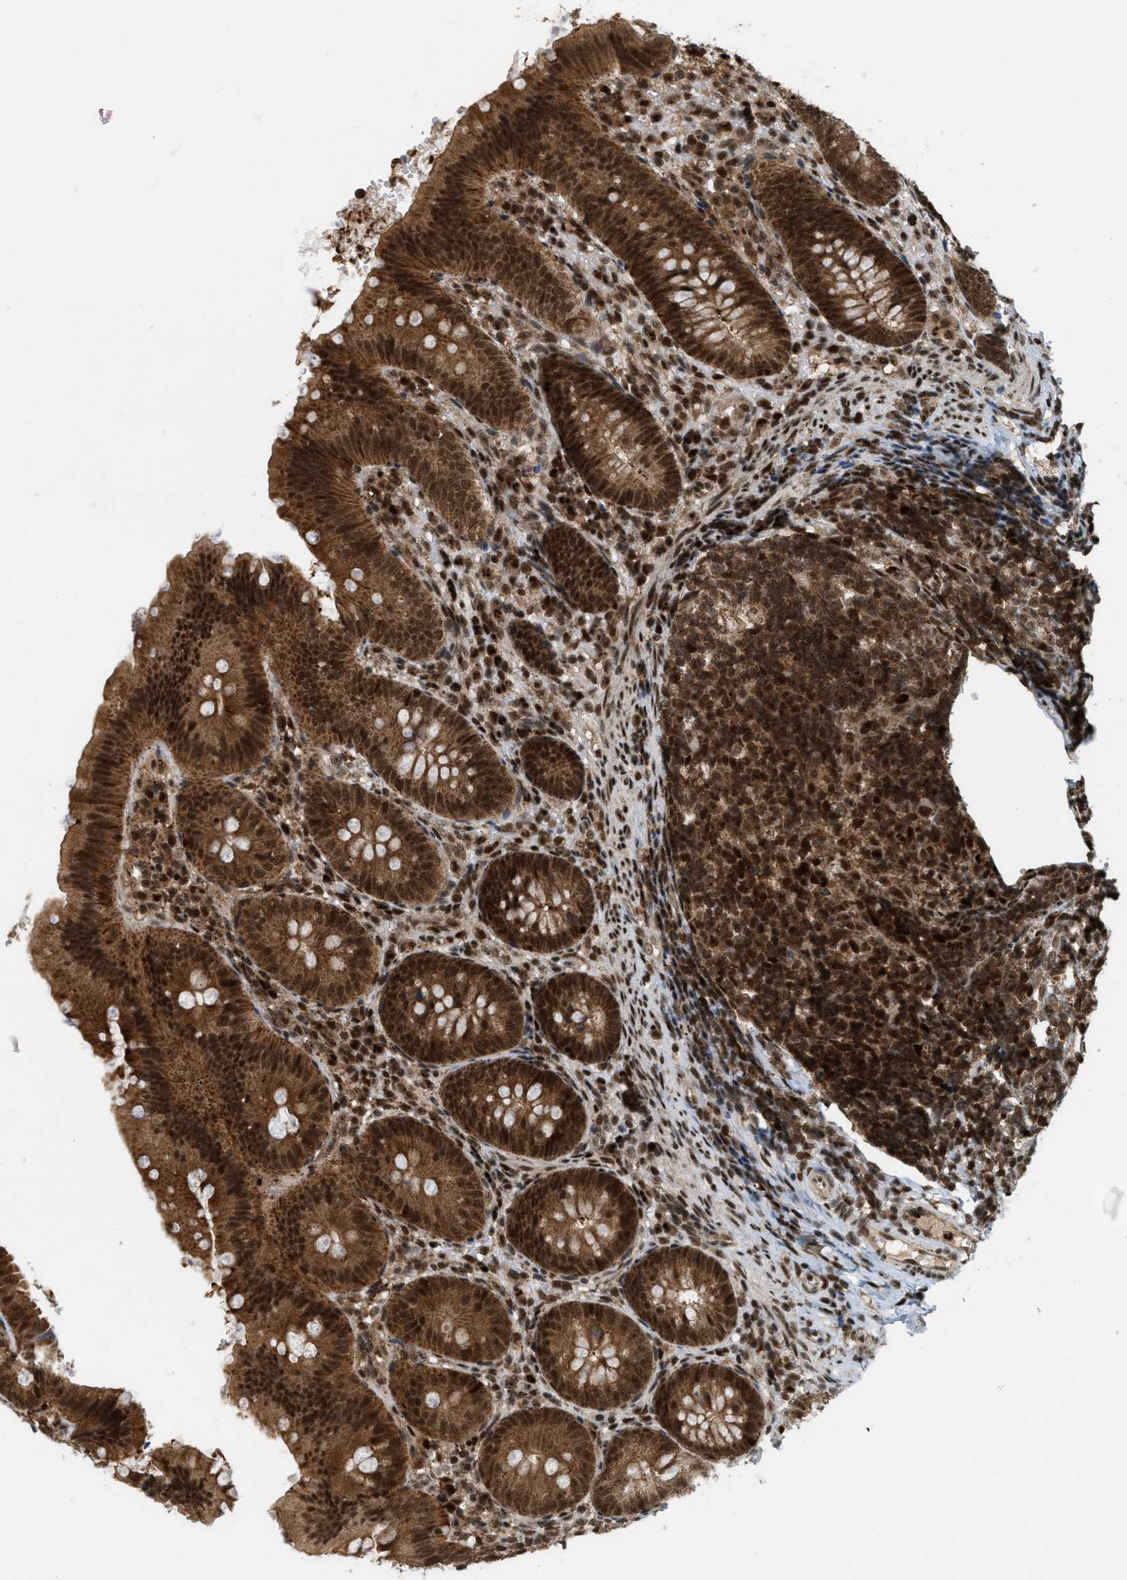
{"staining": {"intensity": "strong", "quantity": ">75%", "location": "cytoplasmic/membranous,nuclear"}, "tissue": "appendix", "cell_type": "Glandular cells", "image_type": "normal", "snomed": [{"axis": "morphology", "description": "Normal tissue, NOS"}, {"axis": "topography", "description": "Appendix"}], "caption": "This is an image of immunohistochemistry (IHC) staining of benign appendix, which shows strong expression in the cytoplasmic/membranous,nuclear of glandular cells.", "gene": "TLK1", "patient": {"sex": "male", "age": 1}}